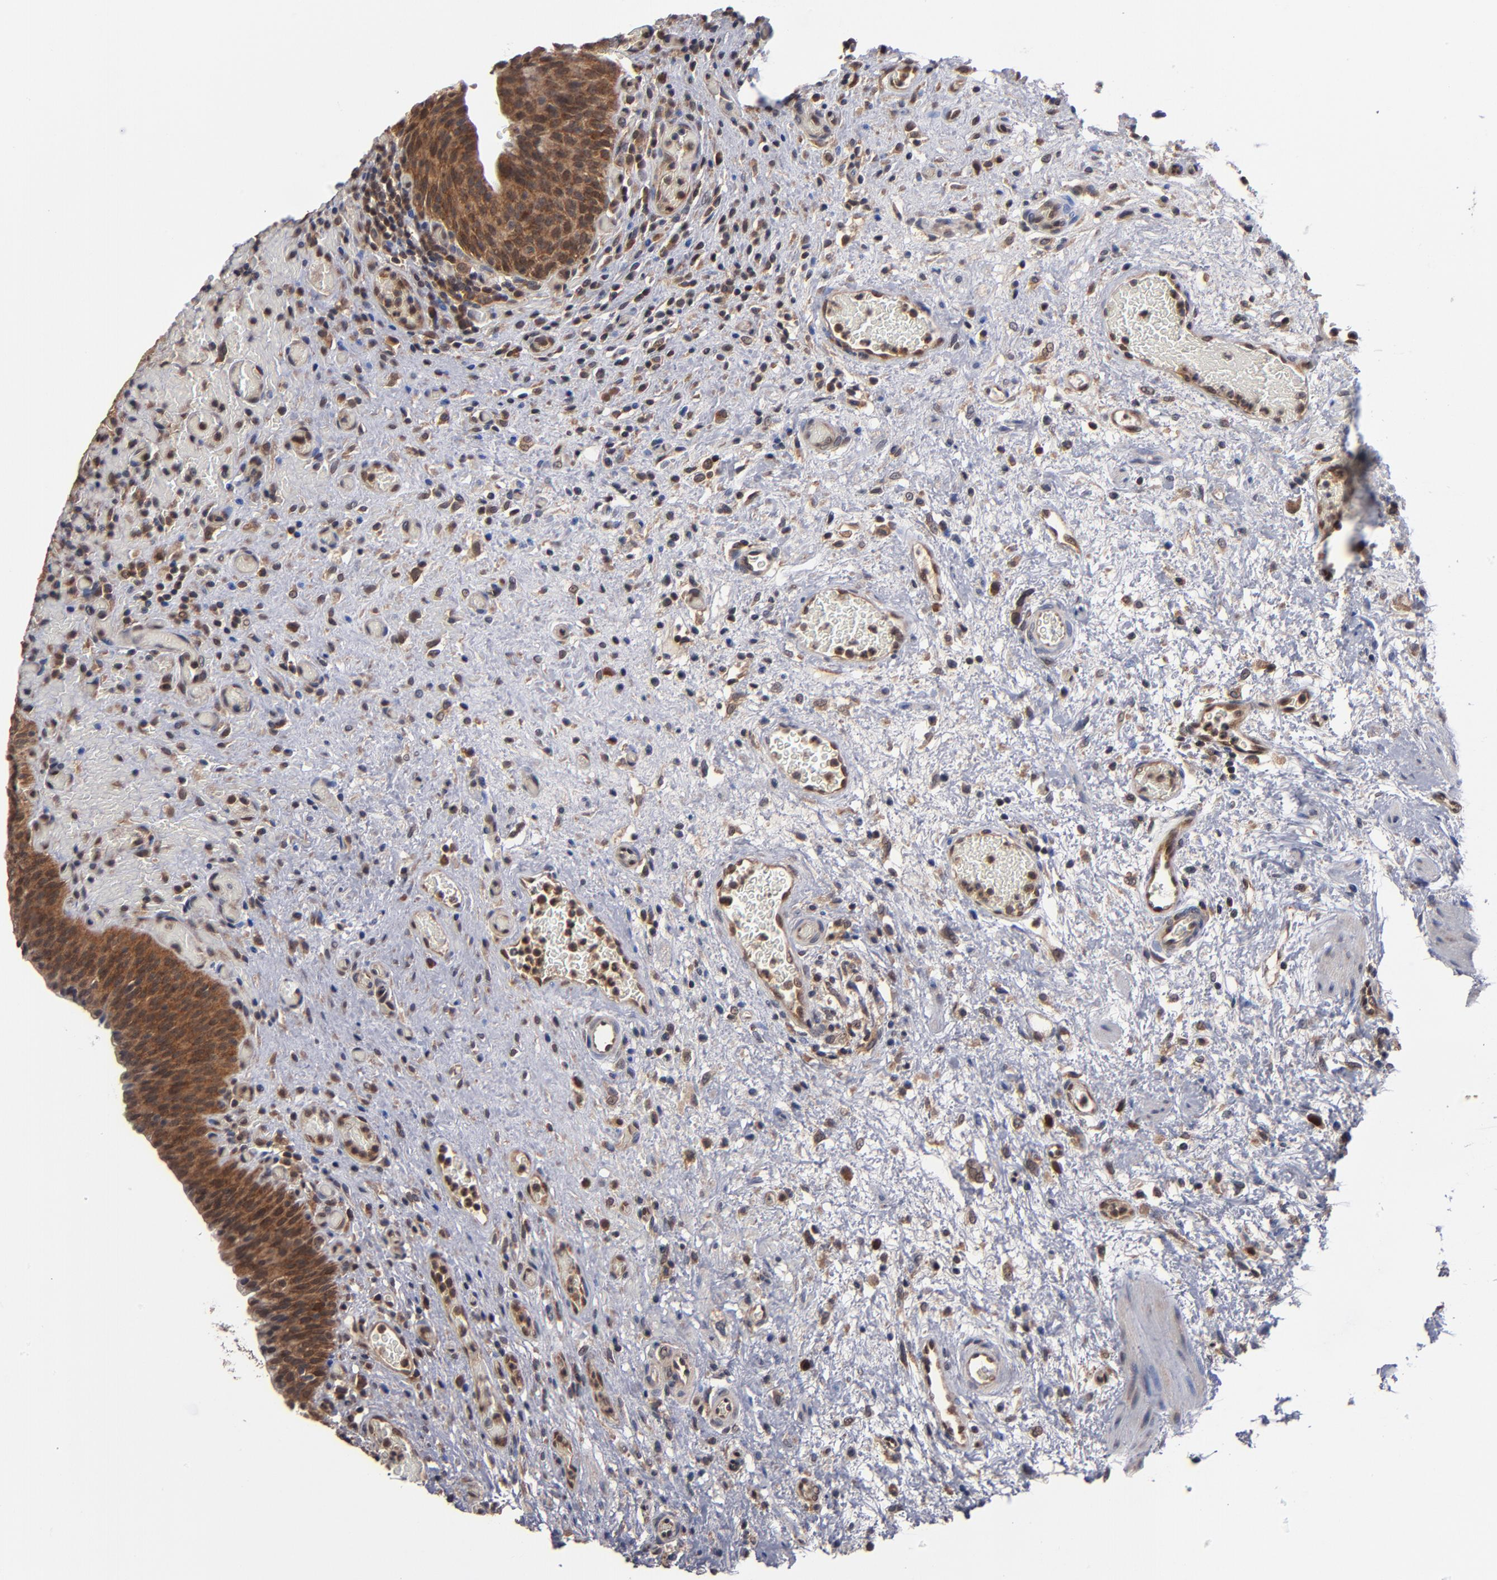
{"staining": {"intensity": "strong", "quantity": ">75%", "location": "cytoplasmic/membranous"}, "tissue": "urinary bladder", "cell_type": "Urothelial cells", "image_type": "normal", "snomed": [{"axis": "morphology", "description": "Normal tissue, NOS"}, {"axis": "morphology", "description": "Urothelial carcinoma, High grade"}, {"axis": "topography", "description": "Urinary bladder"}], "caption": "Protein staining demonstrates strong cytoplasmic/membranous staining in about >75% of urothelial cells in benign urinary bladder.", "gene": "ALG13", "patient": {"sex": "male", "age": 51}}